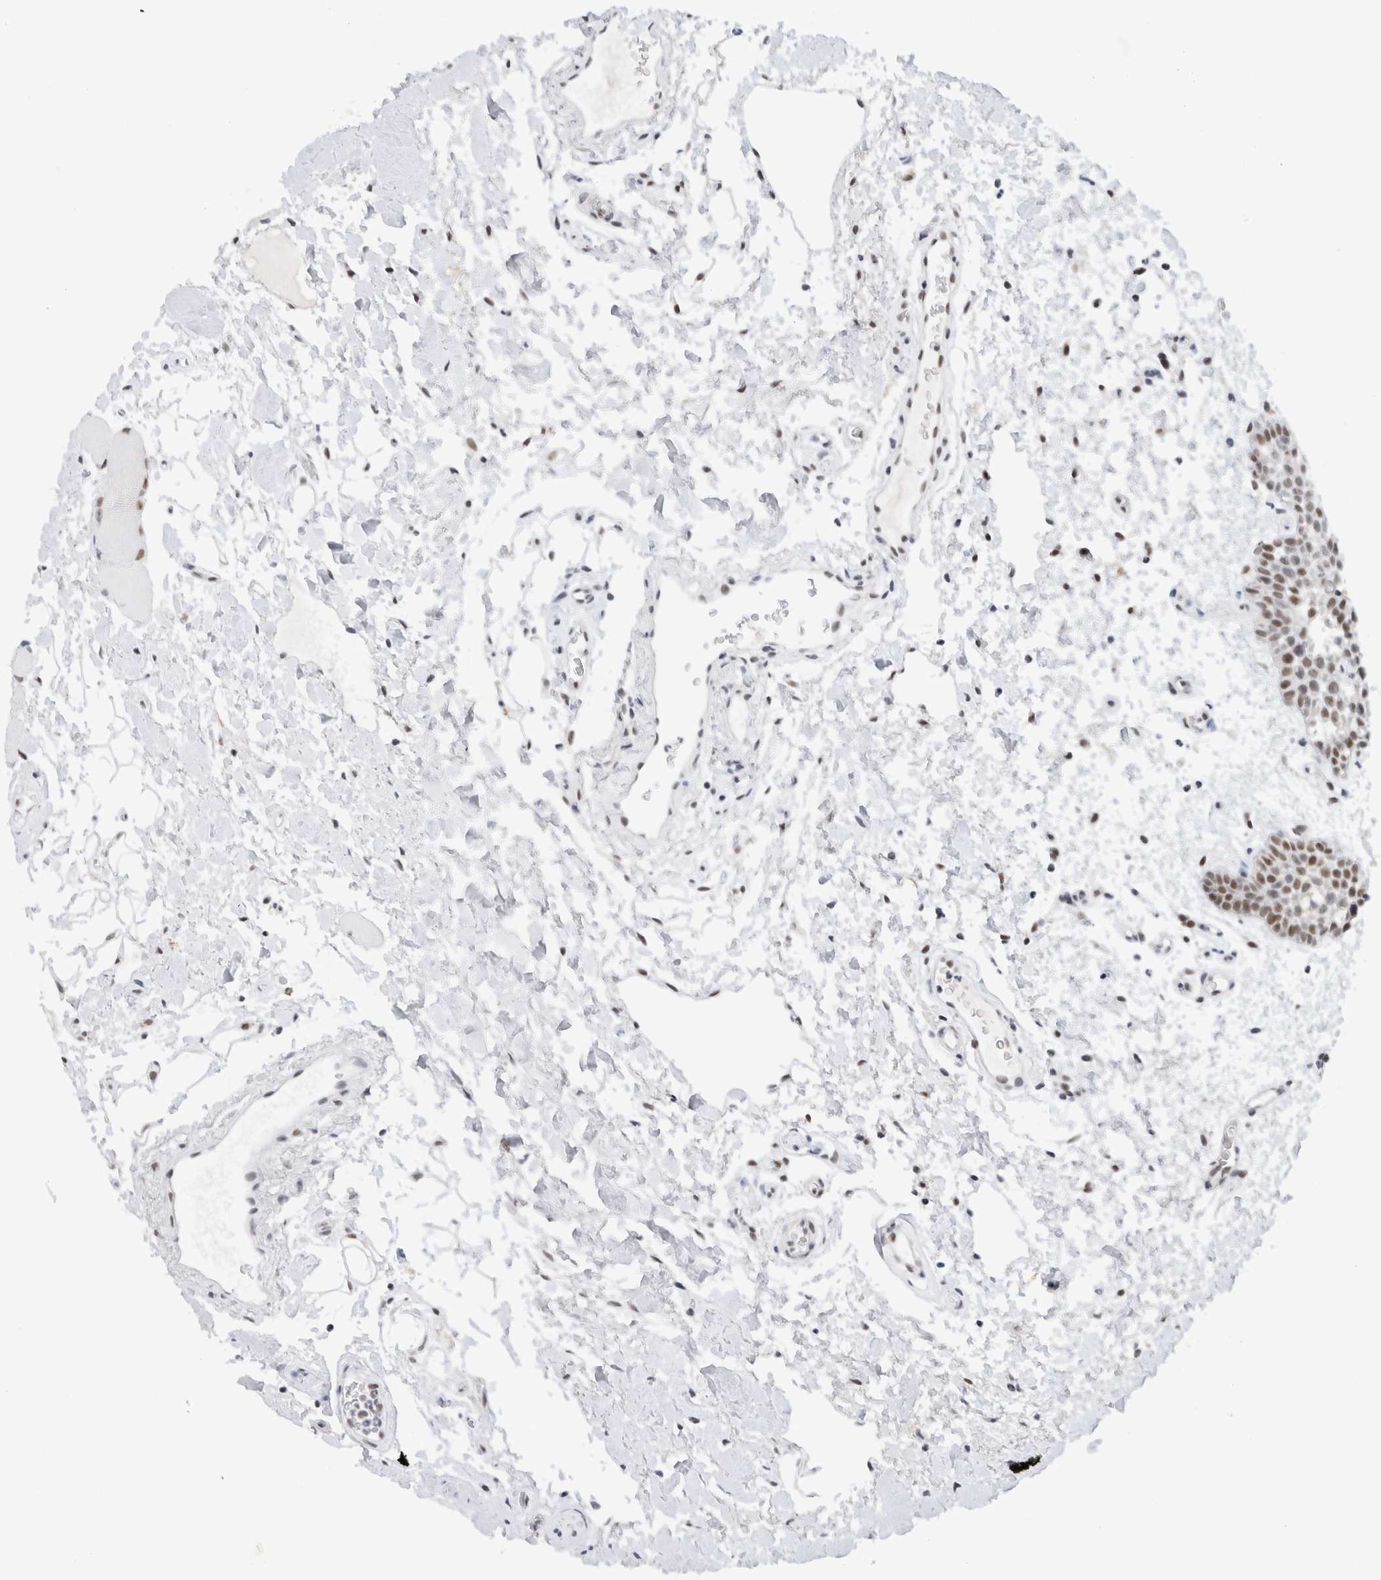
{"staining": {"intensity": "moderate", "quantity": ">75%", "location": "nuclear"}, "tissue": "oral mucosa", "cell_type": "Squamous epithelial cells", "image_type": "normal", "snomed": [{"axis": "morphology", "description": "Normal tissue, NOS"}, {"axis": "topography", "description": "Oral tissue"}], "caption": "Squamous epithelial cells reveal medium levels of moderate nuclear positivity in approximately >75% of cells in normal oral mucosa. The protein is stained brown, and the nuclei are stained in blue (DAB IHC with brightfield microscopy, high magnification).", "gene": "COPS7A", "patient": {"sex": "male", "age": 62}}